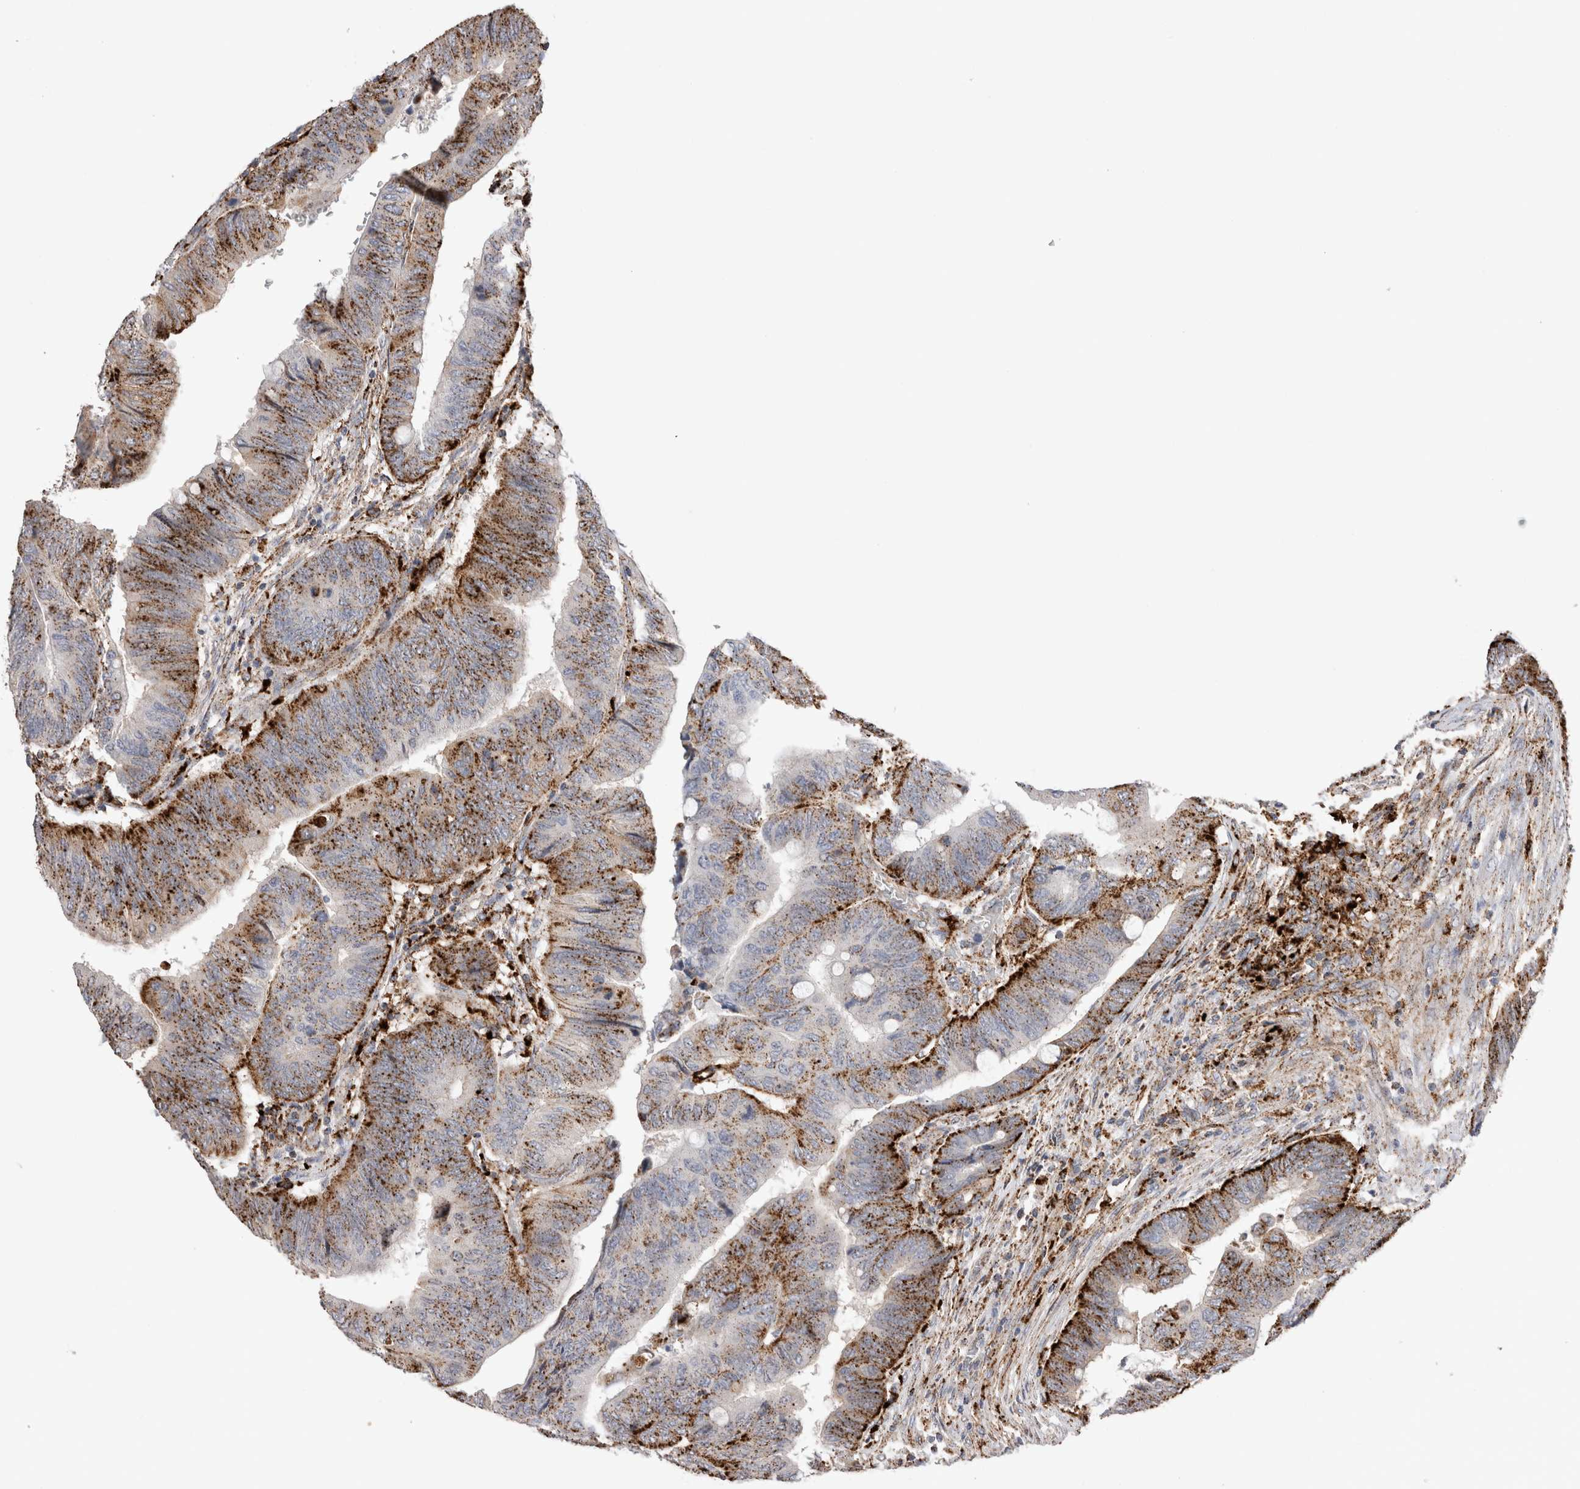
{"staining": {"intensity": "strong", "quantity": ">75%", "location": "cytoplasmic/membranous"}, "tissue": "colorectal cancer", "cell_type": "Tumor cells", "image_type": "cancer", "snomed": [{"axis": "morphology", "description": "Normal tissue, NOS"}, {"axis": "morphology", "description": "Adenocarcinoma, NOS"}, {"axis": "topography", "description": "Rectum"}, {"axis": "topography", "description": "Peripheral nerve tissue"}], "caption": "This is an image of IHC staining of adenocarcinoma (colorectal), which shows strong expression in the cytoplasmic/membranous of tumor cells.", "gene": "CTSA", "patient": {"sex": "male", "age": 92}}